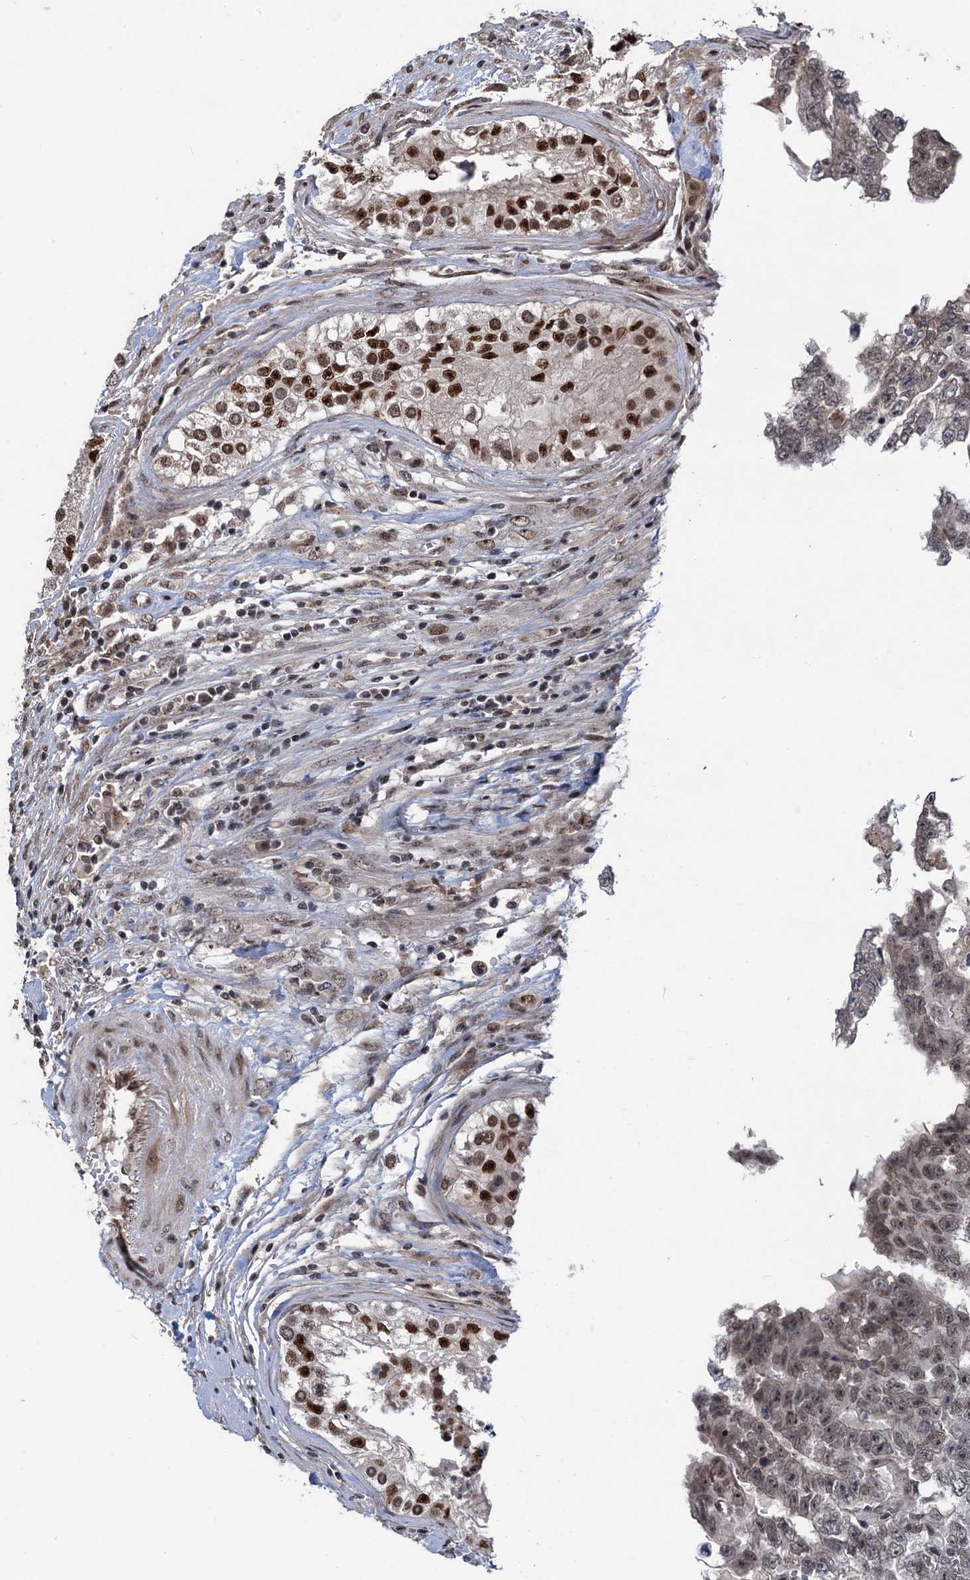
{"staining": {"intensity": "weak", "quantity": "<25%", "location": "nuclear"}, "tissue": "testis cancer", "cell_type": "Tumor cells", "image_type": "cancer", "snomed": [{"axis": "morphology", "description": "Carcinoma, Embryonal, NOS"}, {"axis": "topography", "description": "Testis"}], "caption": "High magnification brightfield microscopy of testis embryonal carcinoma stained with DAB (3,3'-diaminobenzidine) (brown) and counterstained with hematoxylin (blue): tumor cells show no significant positivity. The staining was performed using DAB (3,3'-diaminobenzidine) to visualize the protein expression in brown, while the nuclei were stained in blue with hematoxylin (Magnification: 20x).", "gene": "RASSF4", "patient": {"sex": "male", "age": 25}}